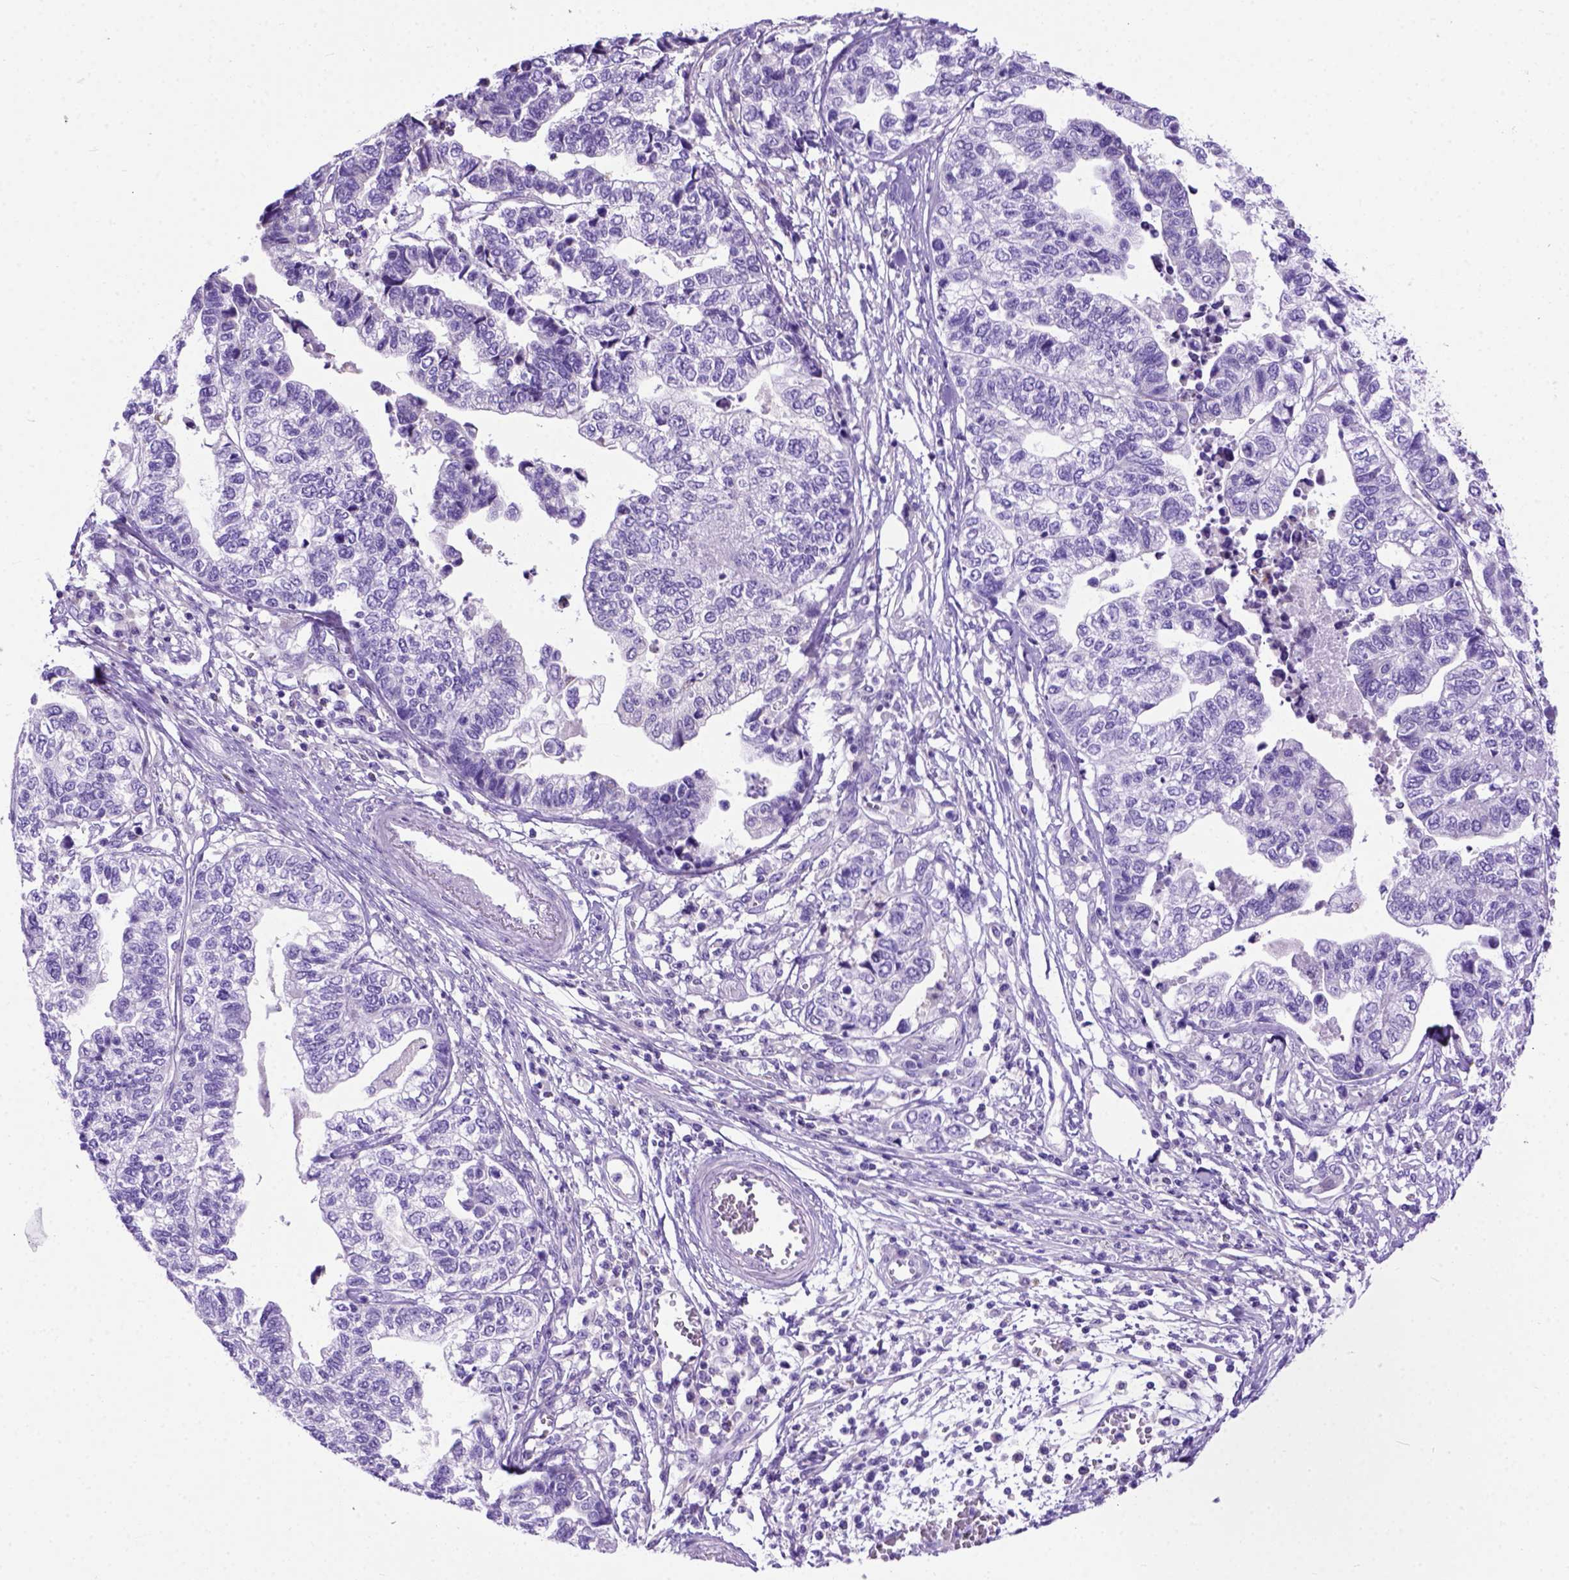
{"staining": {"intensity": "negative", "quantity": "none", "location": "none"}, "tissue": "stomach cancer", "cell_type": "Tumor cells", "image_type": "cancer", "snomed": [{"axis": "morphology", "description": "Adenocarcinoma, NOS"}, {"axis": "topography", "description": "Stomach, upper"}], "caption": "The micrograph exhibits no staining of tumor cells in stomach adenocarcinoma.", "gene": "ODAD3", "patient": {"sex": "female", "age": 67}}